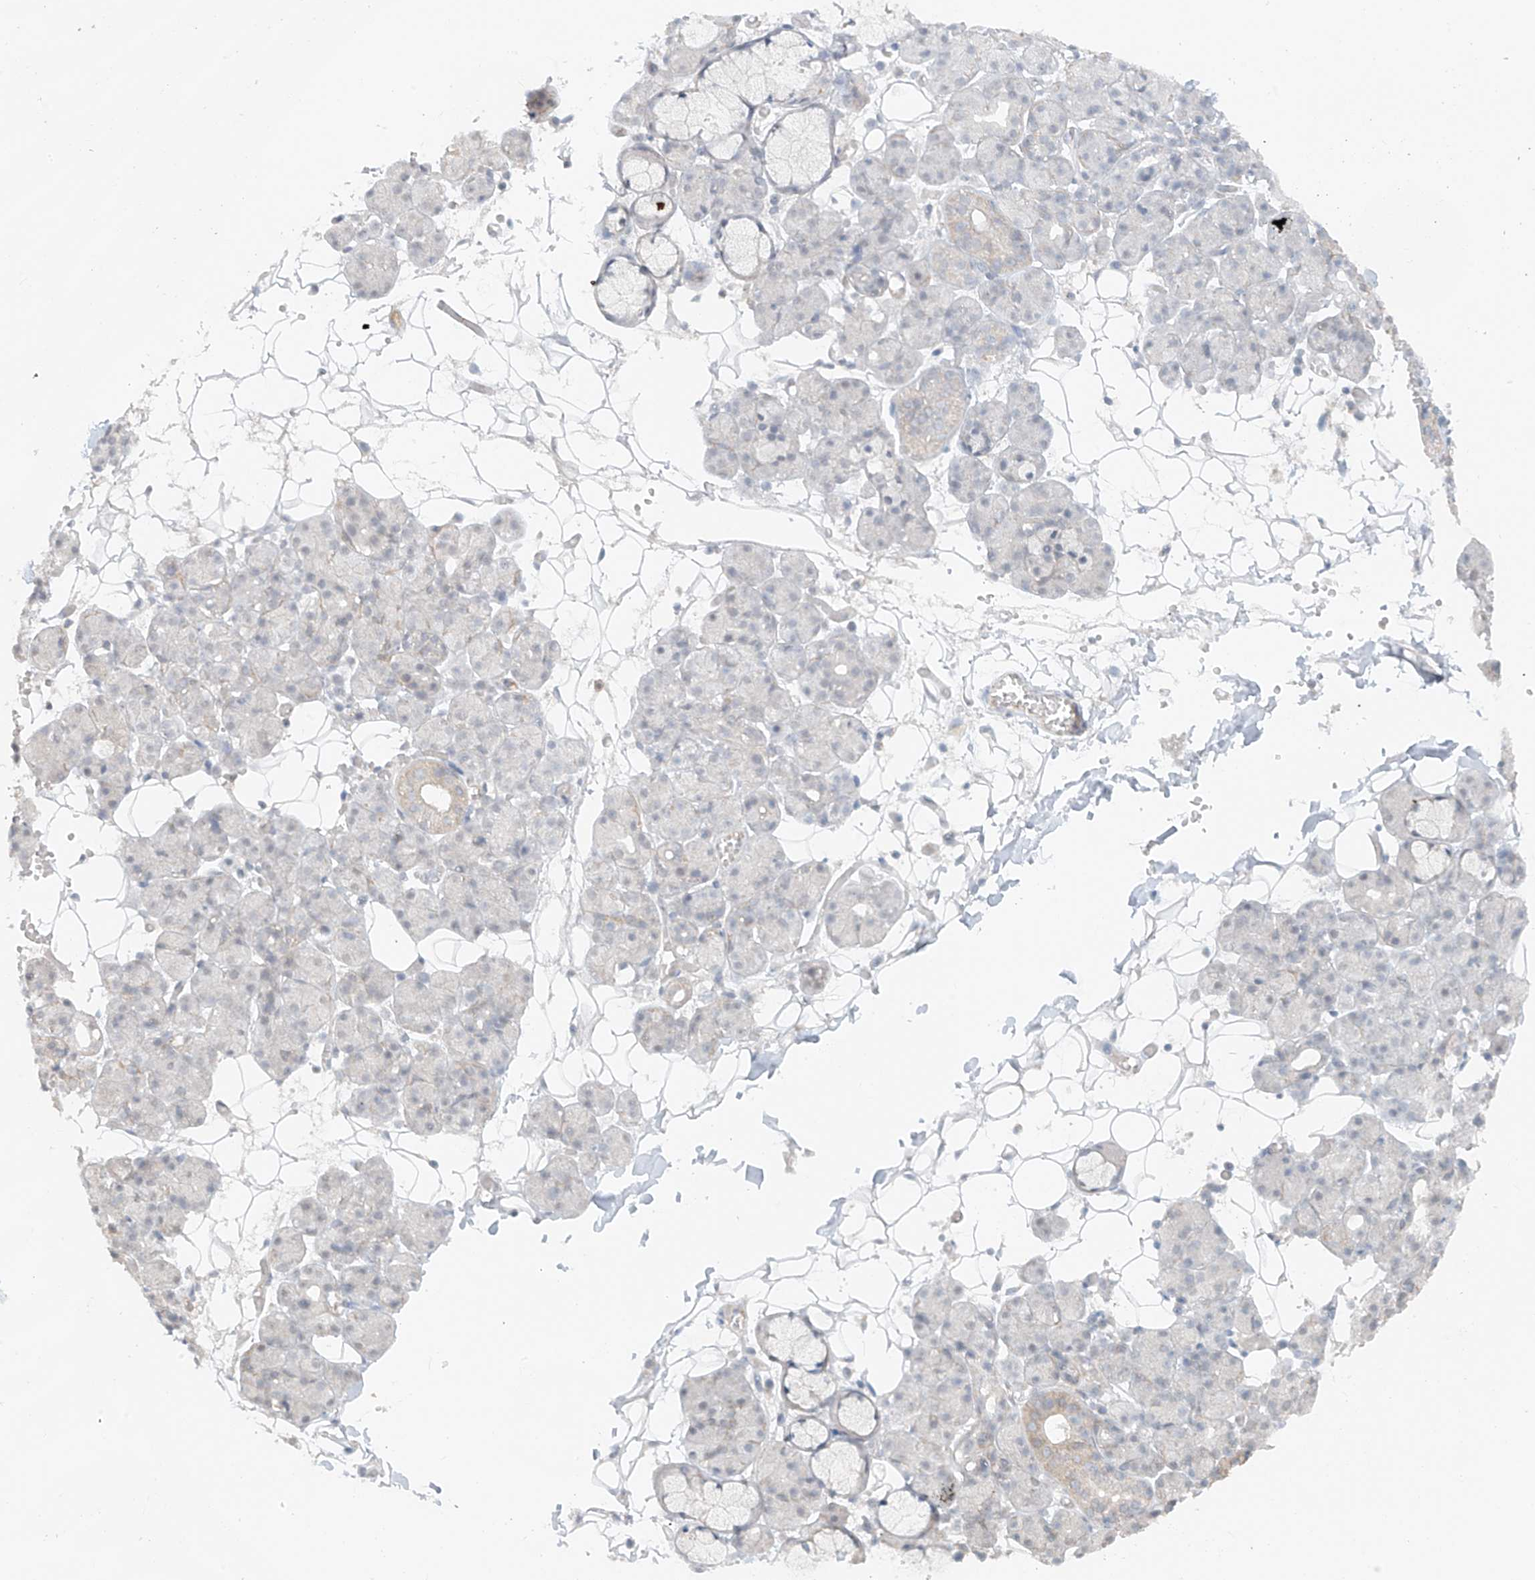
{"staining": {"intensity": "weak", "quantity": "<25%", "location": "cytoplasmic/membranous"}, "tissue": "salivary gland", "cell_type": "Glandular cells", "image_type": "normal", "snomed": [{"axis": "morphology", "description": "Normal tissue, NOS"}, {"axis": "topography", "description": "Salivary gland"}], "caption": "An image of human salivary gland is negative for staining in glandular cells.", "gene": "ABCD1", "patient": {"sex": "male", "age": 63}}